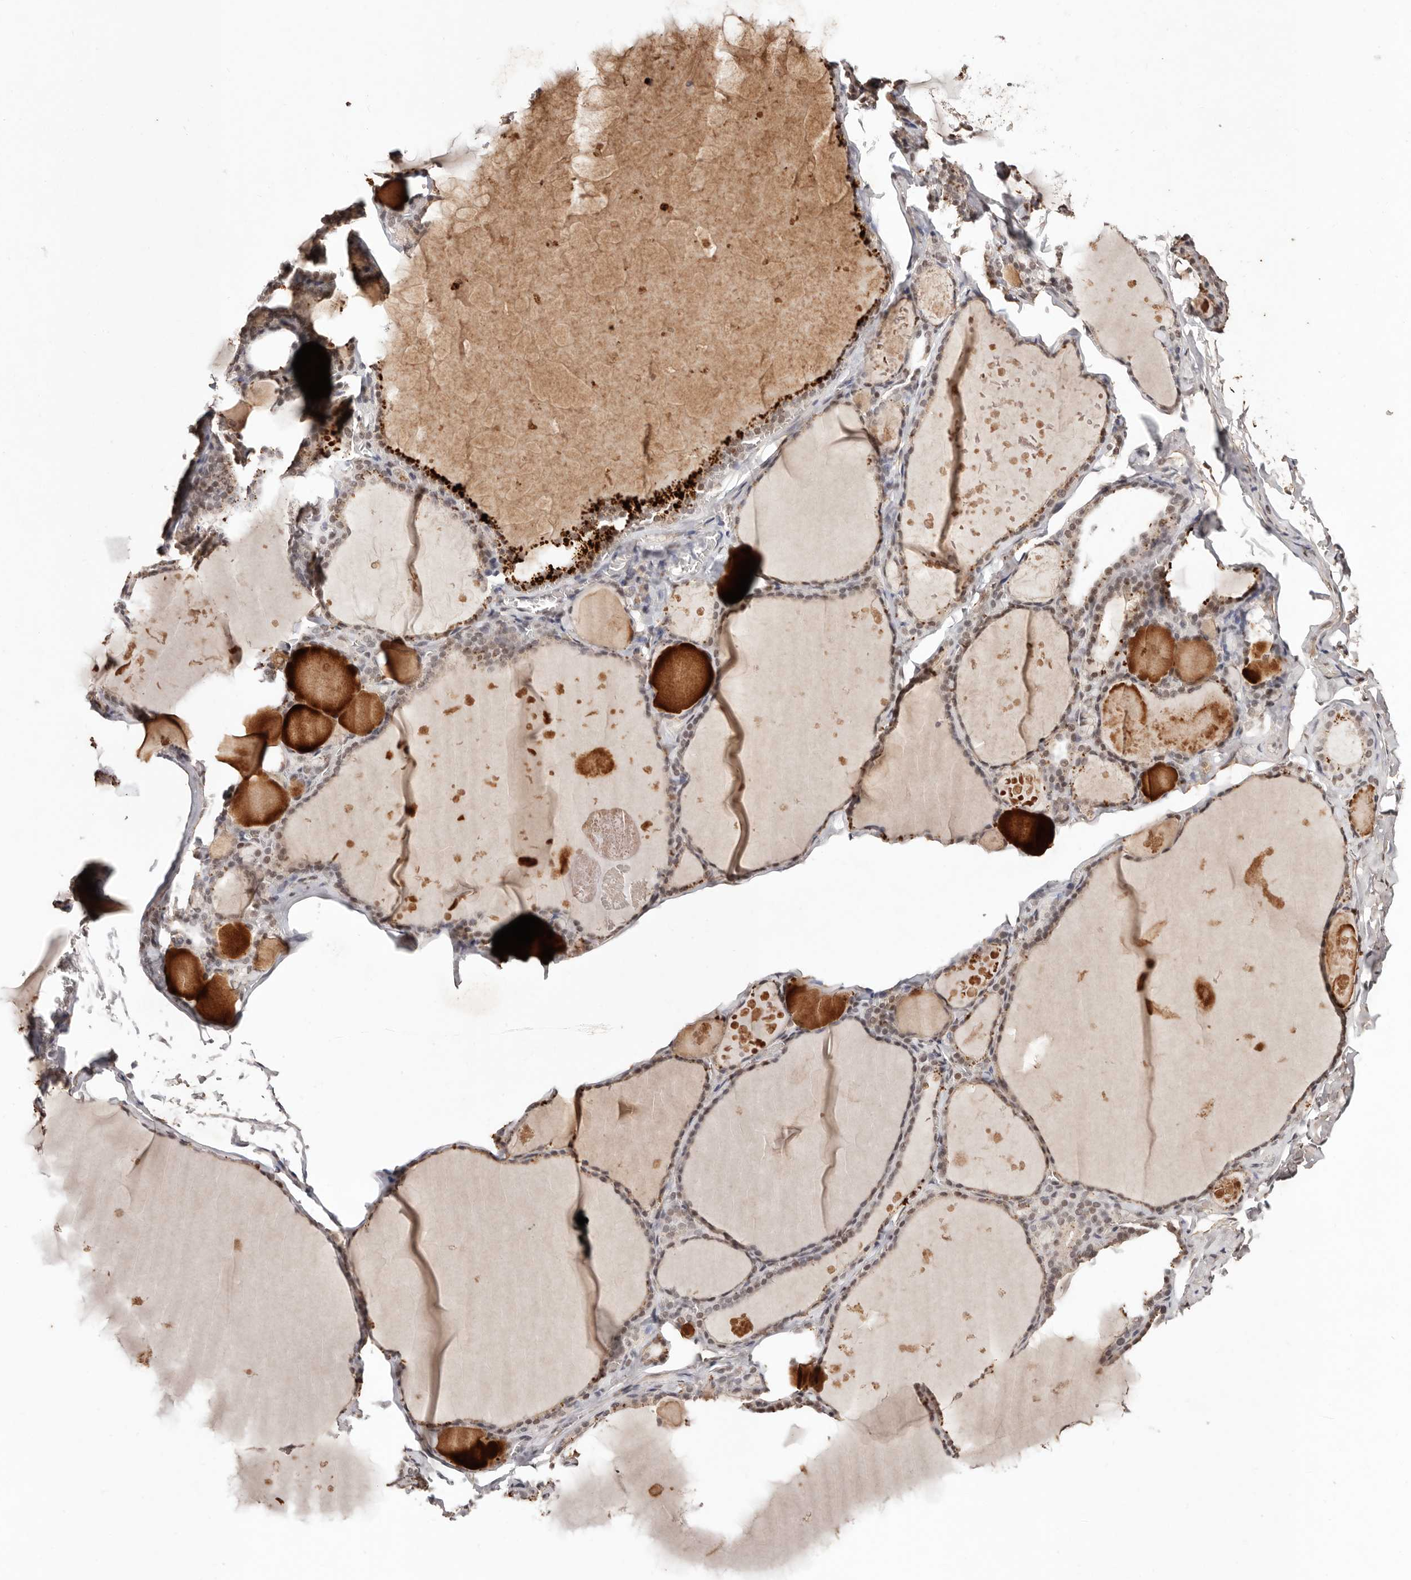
{"staining": {"intensity": "weak", "quantity": ">75%", "location": "cytoplasmic/membranous,nuclear"}, "tissue": "thyroid gland", "cell_type": "Glandular cells", "image_type": "normal", "snomed": [{"axis": "morphology", "description": "Normal tissue, NOS"}, {"axis": "topography", "description": "Thyroid gland"}], "caption": "Human thyroid gland stained for a protein (brown) displays weak cytoplasmic/membranous,nuclear positive positivity in approximately >75% of glandular cells.", "gene": "BICRAL", "patient": {"sex": "male", "age": 56}}